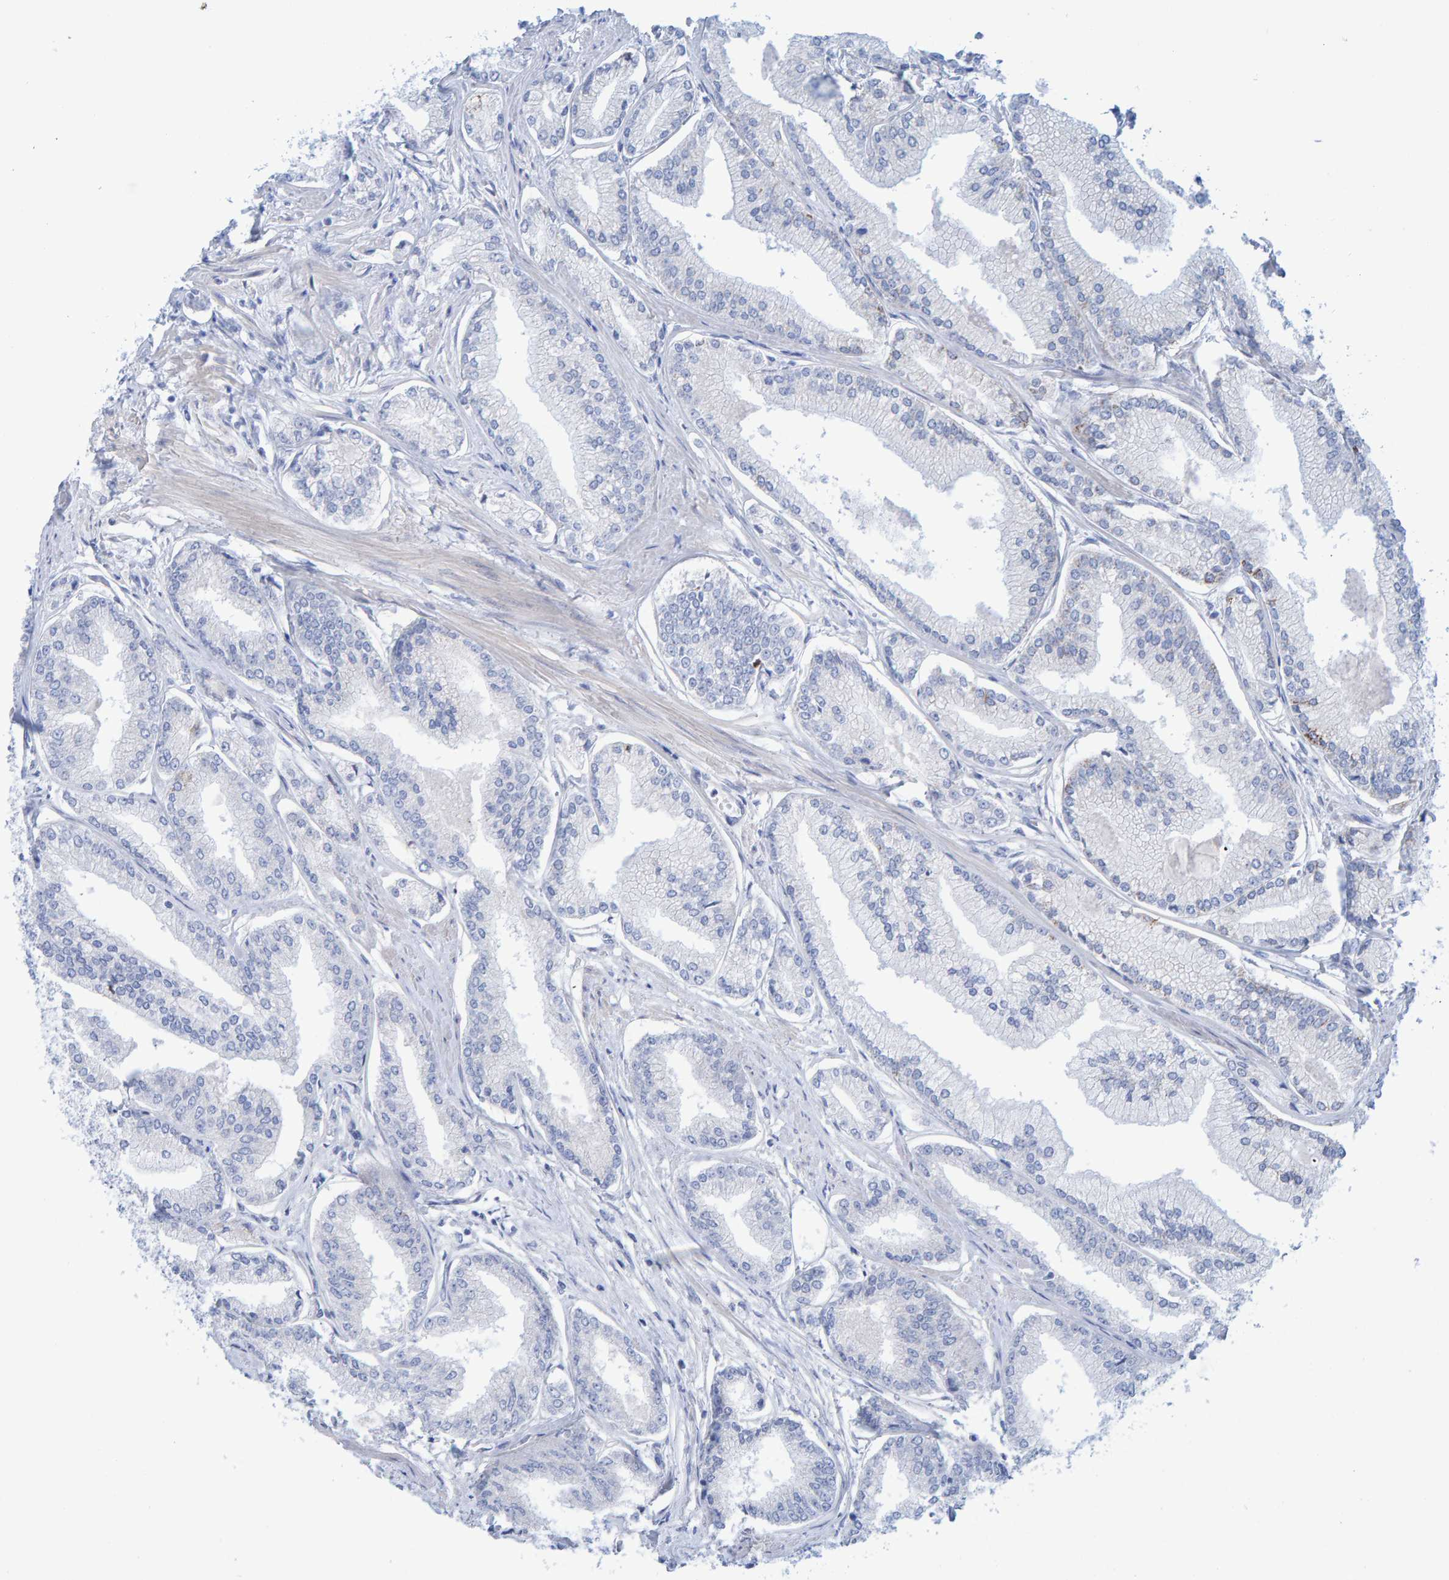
{"staining": {"intensity": "negative", "quantity": "none", "location": "none"}, "tissue": "prostate cancer", "cell_type": "Tumor cells", "image_type": "cancer", "snomed": [{"axis": "morphology", "description": "Adenocarcinoma, Low grade"}, {"axis": "topography", "description": "Prostate"}], "caption": "Immunohistochemistry (IHC) histopathology image of prostate low-grade adenocarcinoma stained for a protein (brown), which shows no staining in tumor cells.", "gene": "JAKMIP3", "patient": {"sex": "male", "age": 52}}